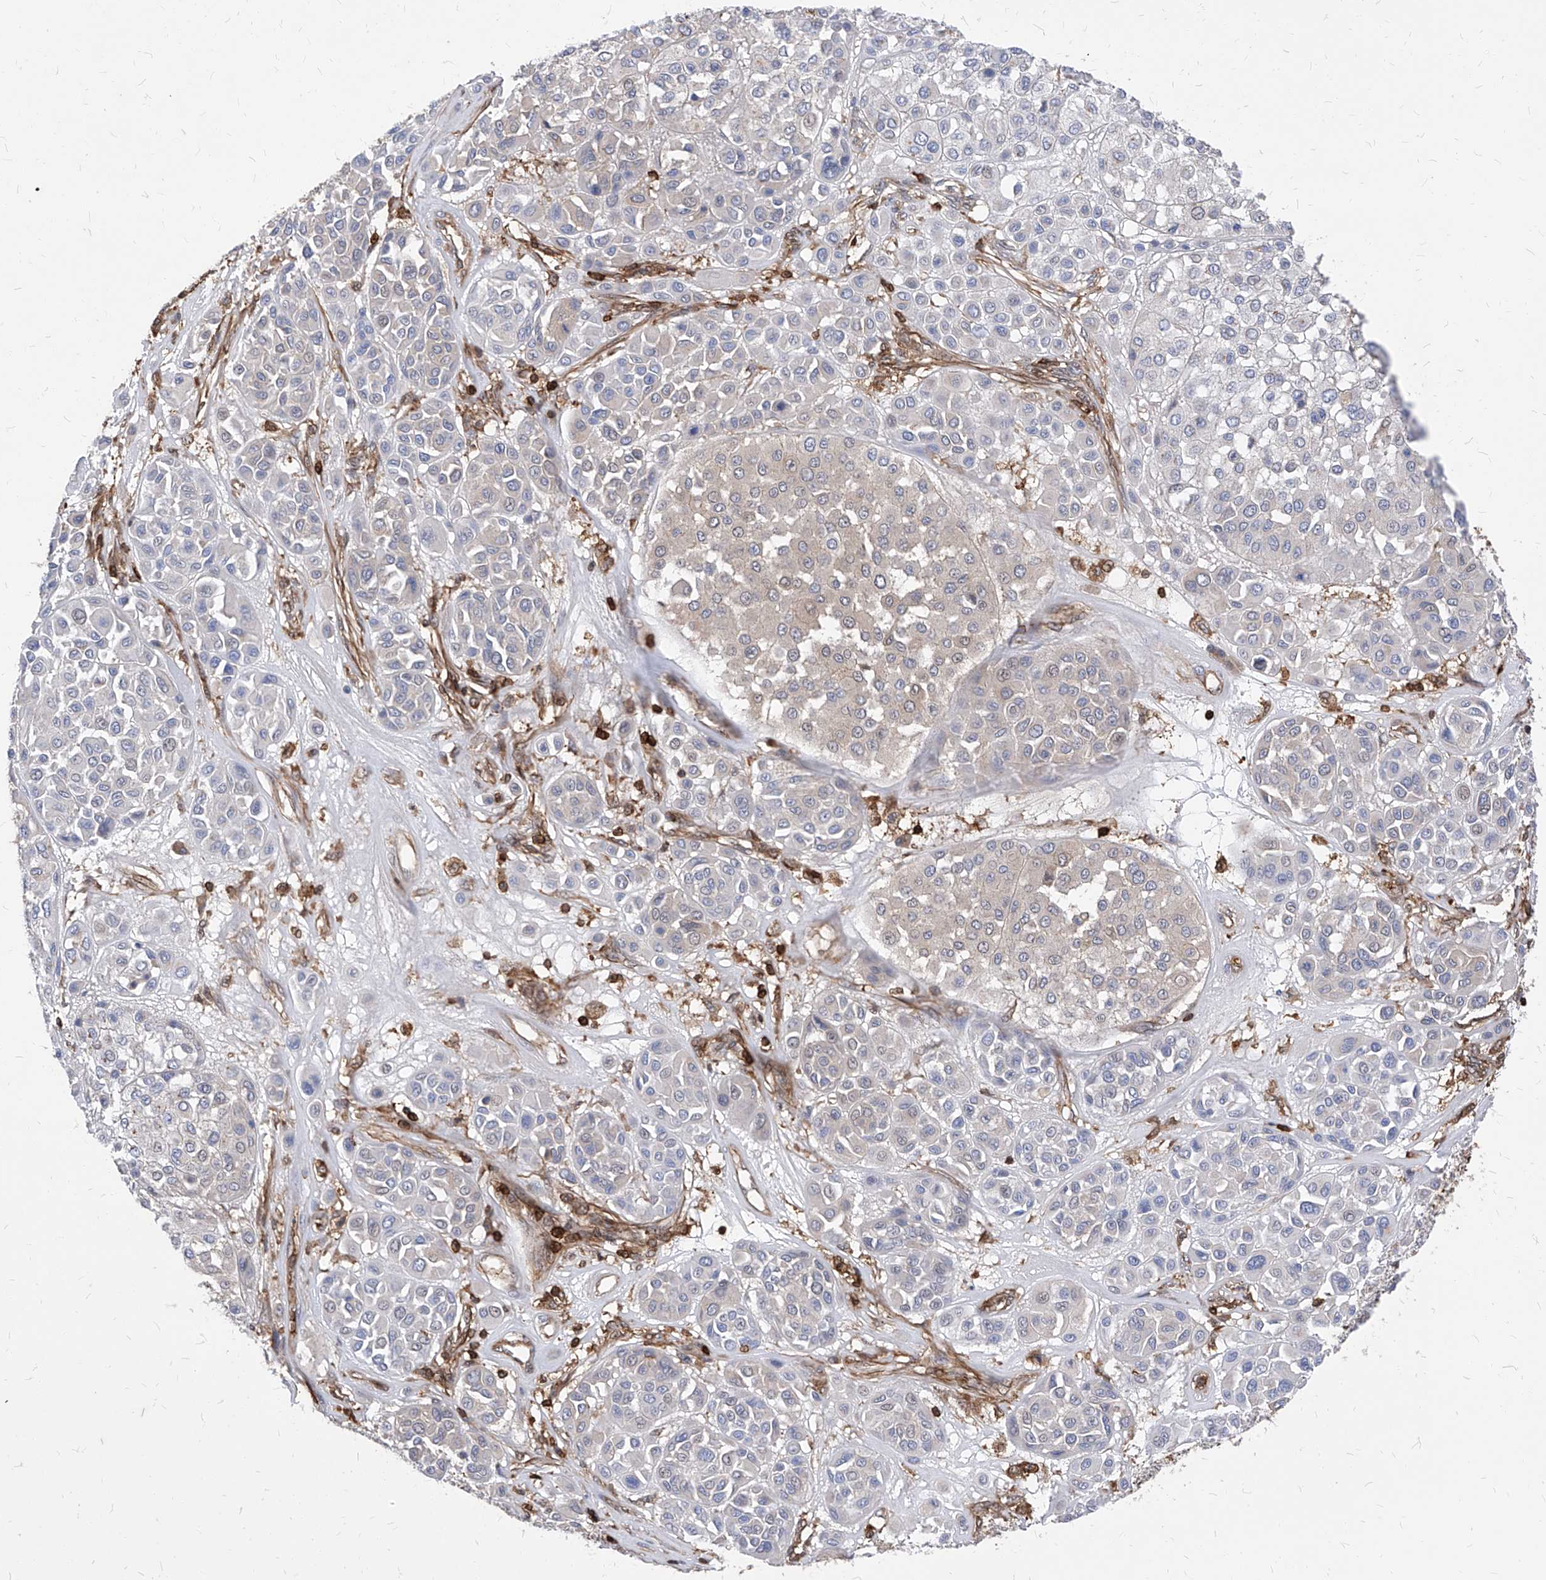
{"staining": {"intensity": "negative", "quantity": "none", "location": "none"}, "tissue": "melanoma", "cell_type": "Tumor cells", "image_type": "cancer", "snomed": [{"axis": "morphology", "description": "Malignant melanoma, Metastatic site"}, {"axis": "topography", "description": "Soft tissue"}], "caption": "Micrograph shows no significant protein expression in tumor cells of malignant melanoma (metastatic site).", "gene": "ABRACL", "patient": {"sex": "male", "age": 41}}